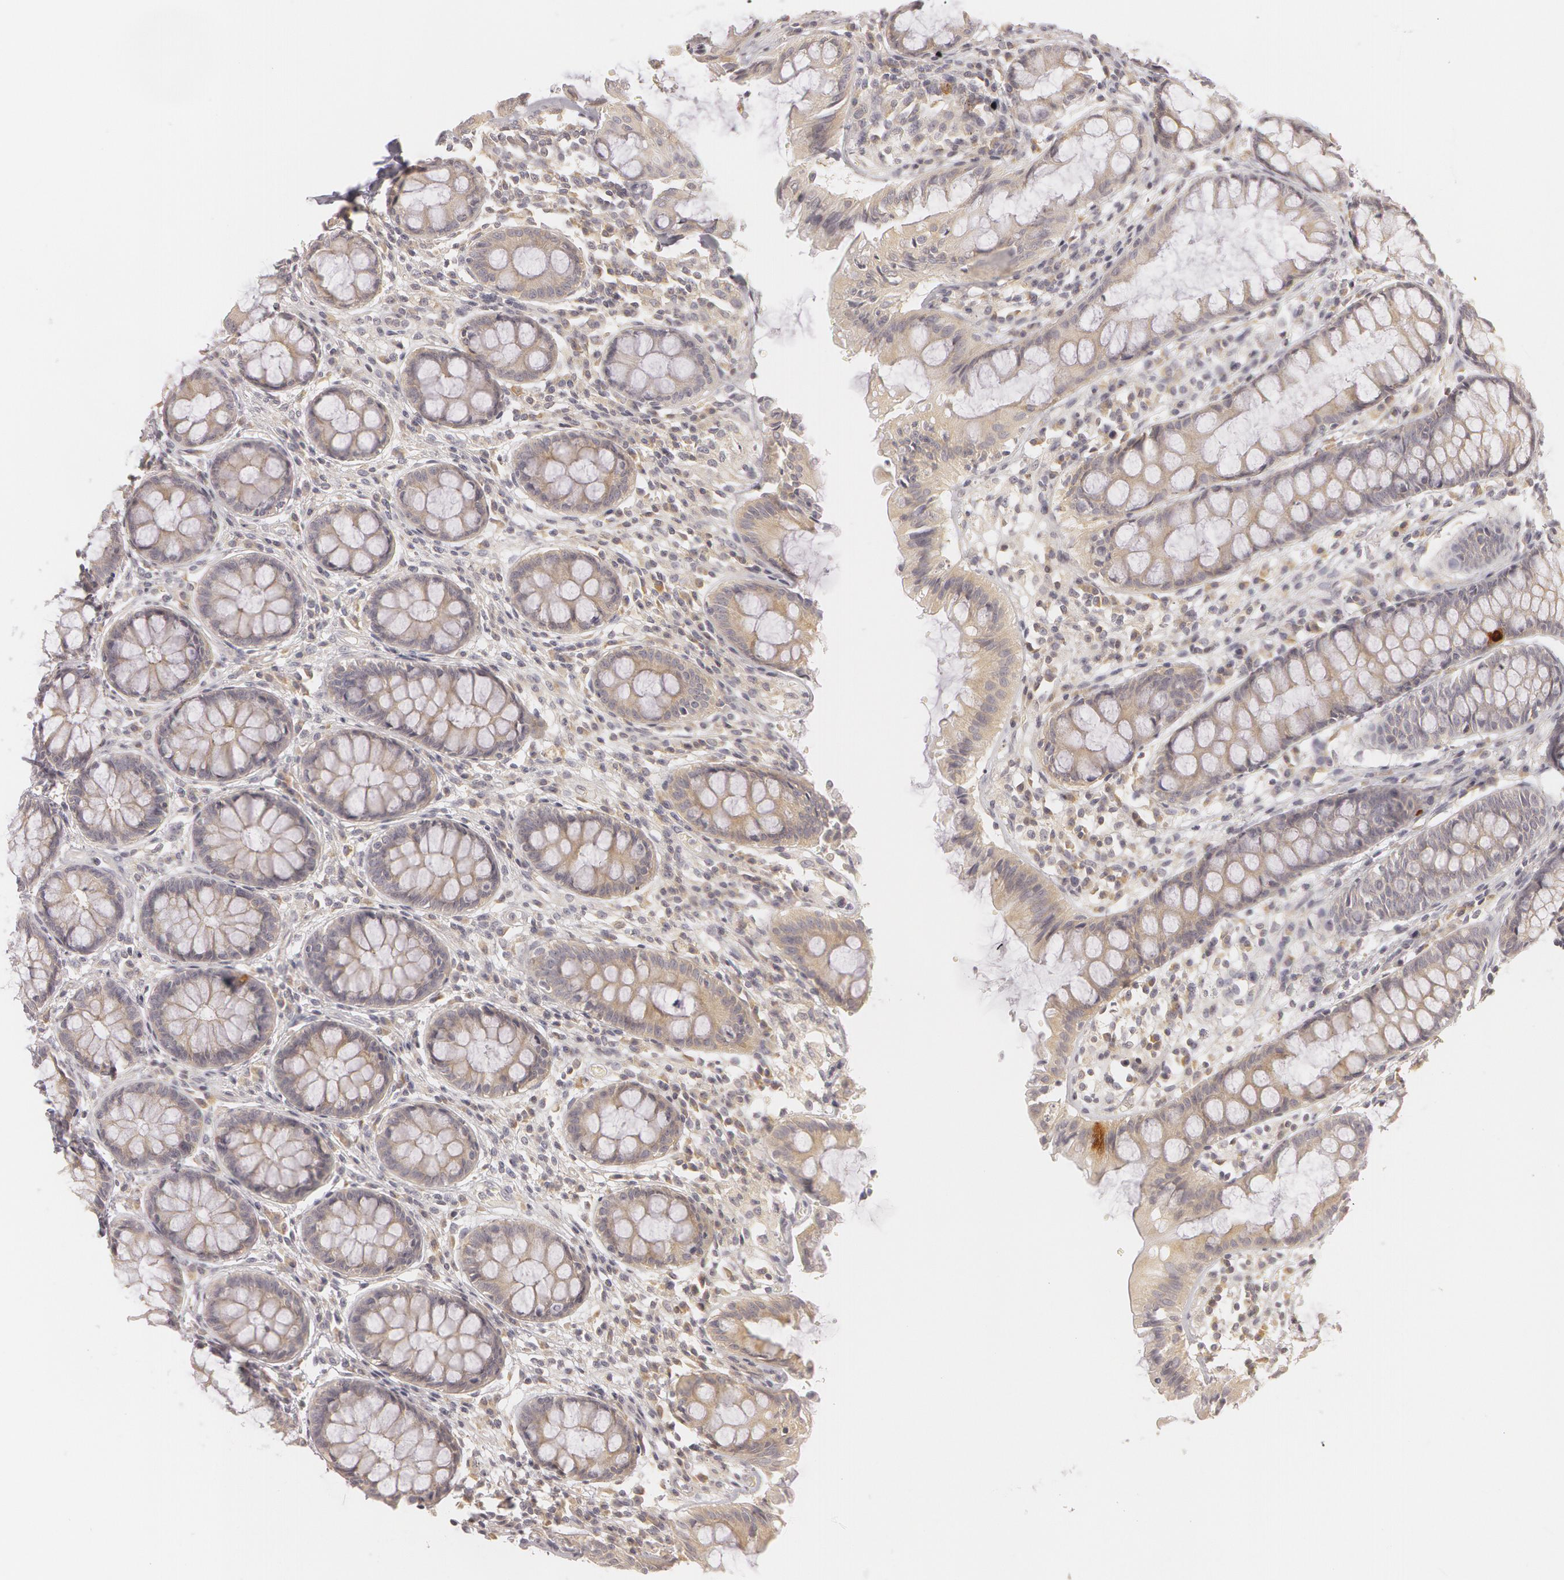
{"staining": {"intensity": "weak", "quantity": "25%-75%", "location": "cytoplasmic/membranous"}, "tissue": "rectum", "cell_type": "Glandular cells", "image_type": "normal", "snomed": [{"axis": "morphology", "description": "Normal tissue, NOS"}, {"axis": "topography", "description": "Rectum"}], "caption": "Brown immunohistochemical staining in unremarkable human rectum reveals weak cytoplasmic/membranous staining in approximately 25%-75% of glandular cells. (DAB = brown stain, brightfield microscopy at high magnification).", "gene": "RALGAPA1", "patient": {"sex": "female", "age": 66}}